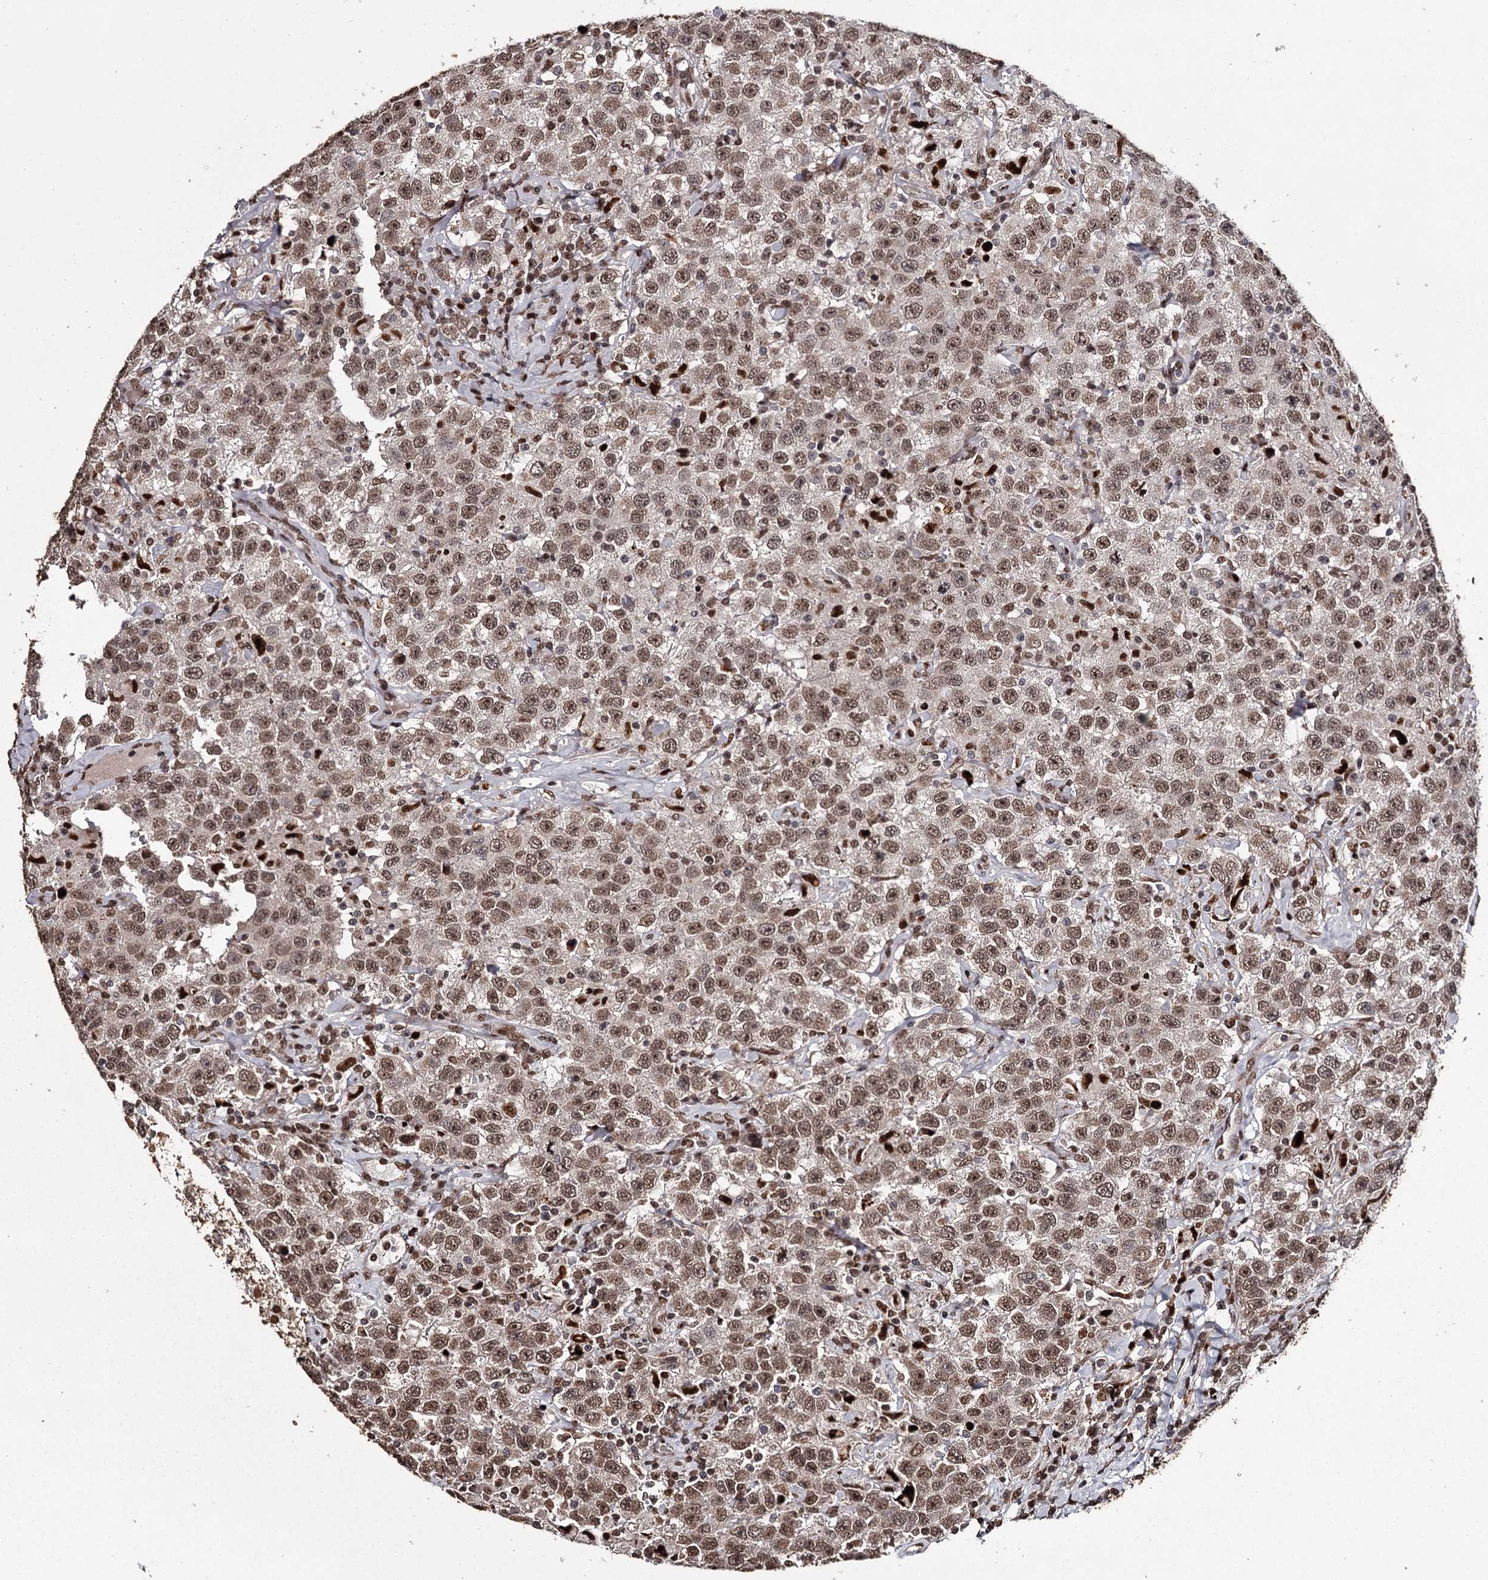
{"staining": {"intensity": "moderate", "quantity": ">75%", "location": "nuclear"}, "tissue": "testis cancer", "cell_type": "Tumor cells", "image_type": "cancer", "snomed": [{"axis": "morphology", "description": "Seminoma, NOS"}, {"axis": "topography", "description": "Testis"}], "caption": "A histopathology image of human seminoma (testis) stained for a protein demonstrates moderate nuclear brown staining in tumor cells. (DAB = brown stain, brightfield microscopy at high magnification).", "gene": "THYN1", "patient": {"sex": "male", "age": 41}}